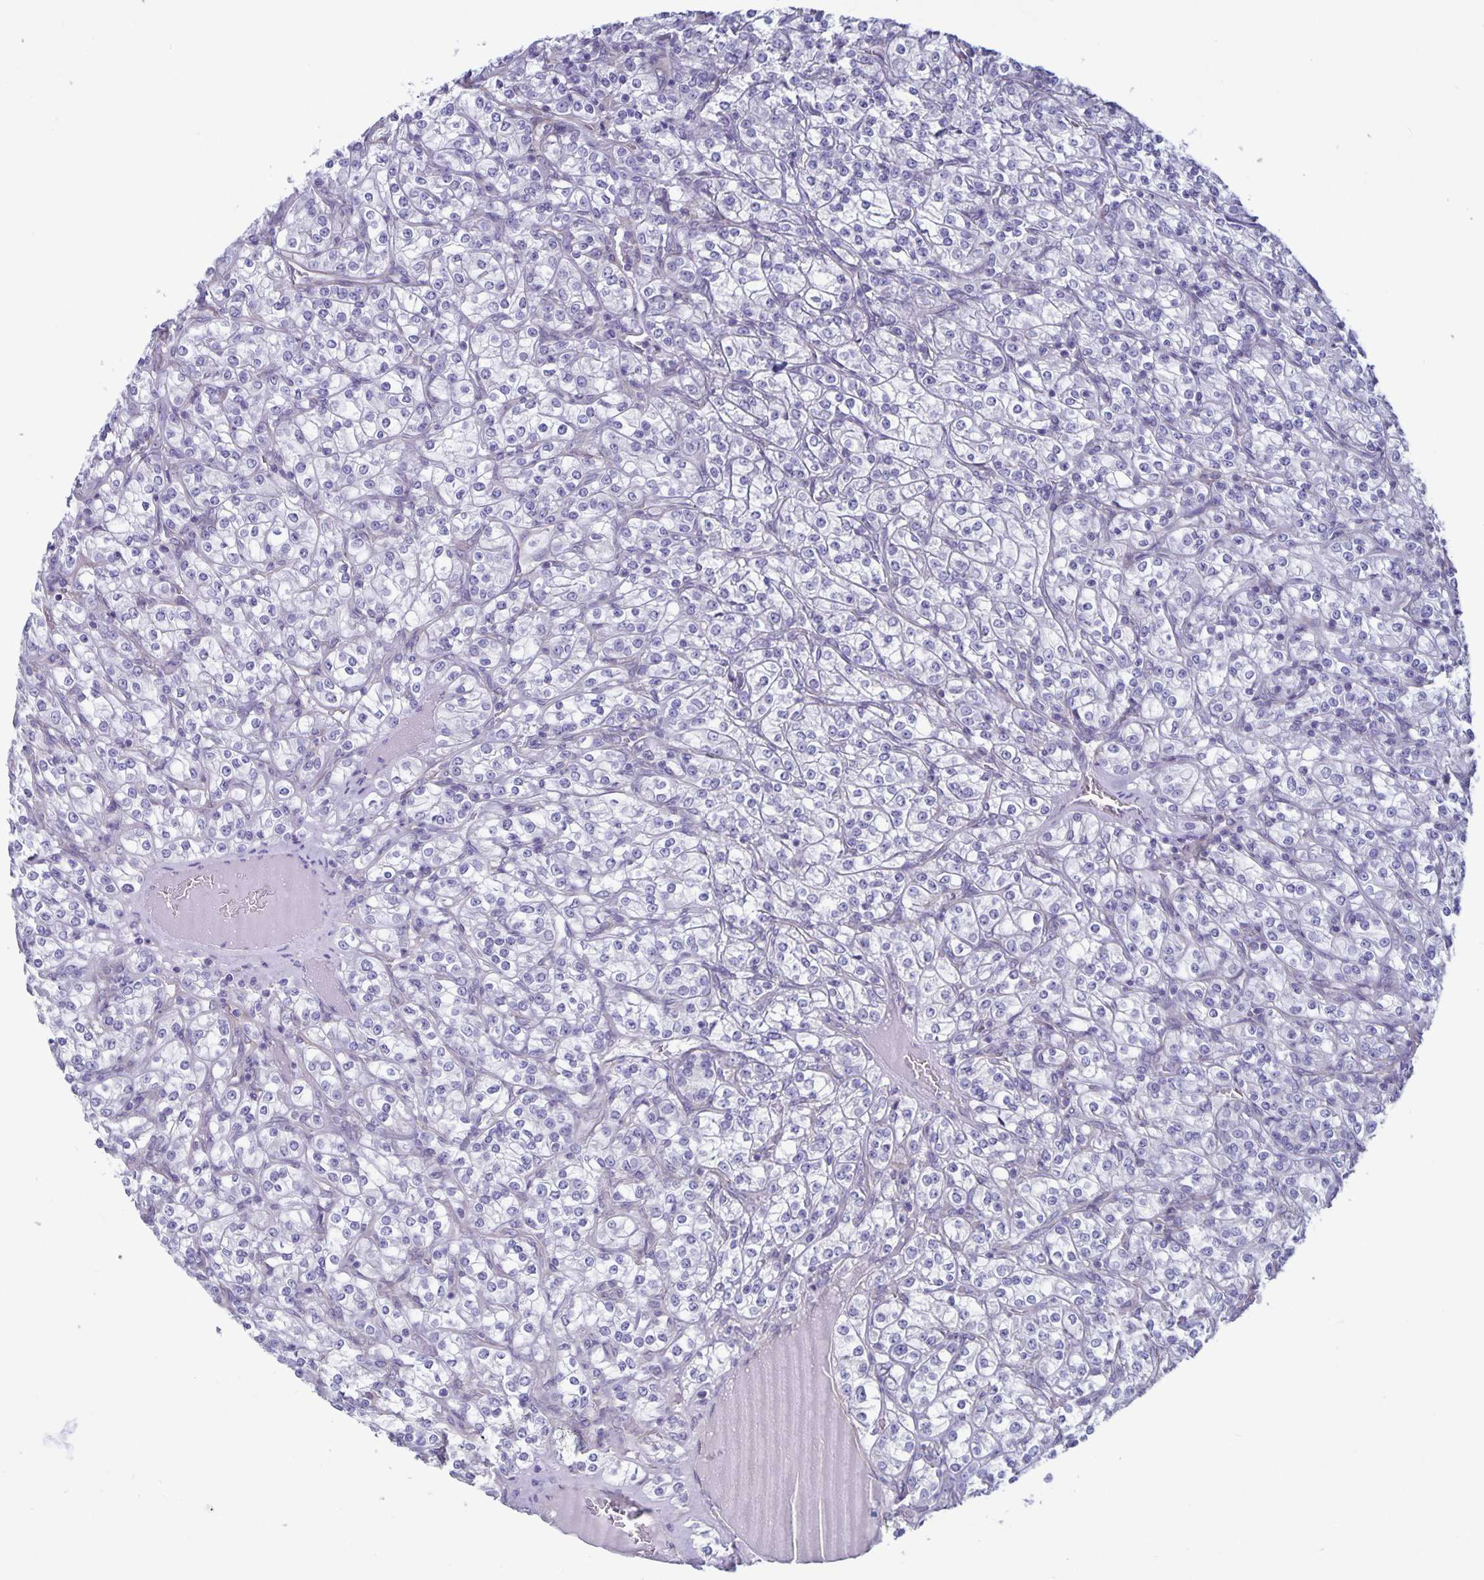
{"staining": {"intensity": "negative", "quantity": "none", "location": "none"}, "tissue": "renal cancer", "cell_type": "Tumor cells", "image_type": "cancer", "snomed": [{"axis": "morphology", "description": "Adenocarcinoma, NOS"}, {"axis": "topography", "description": "Kidney"}], "caption": "Protein analysis of adenocarcinoma (renal) demonstrates no significant positivity in tumor cells.", "gene": "PLCB3", "patient": {"sex": "male", "age": 77}}